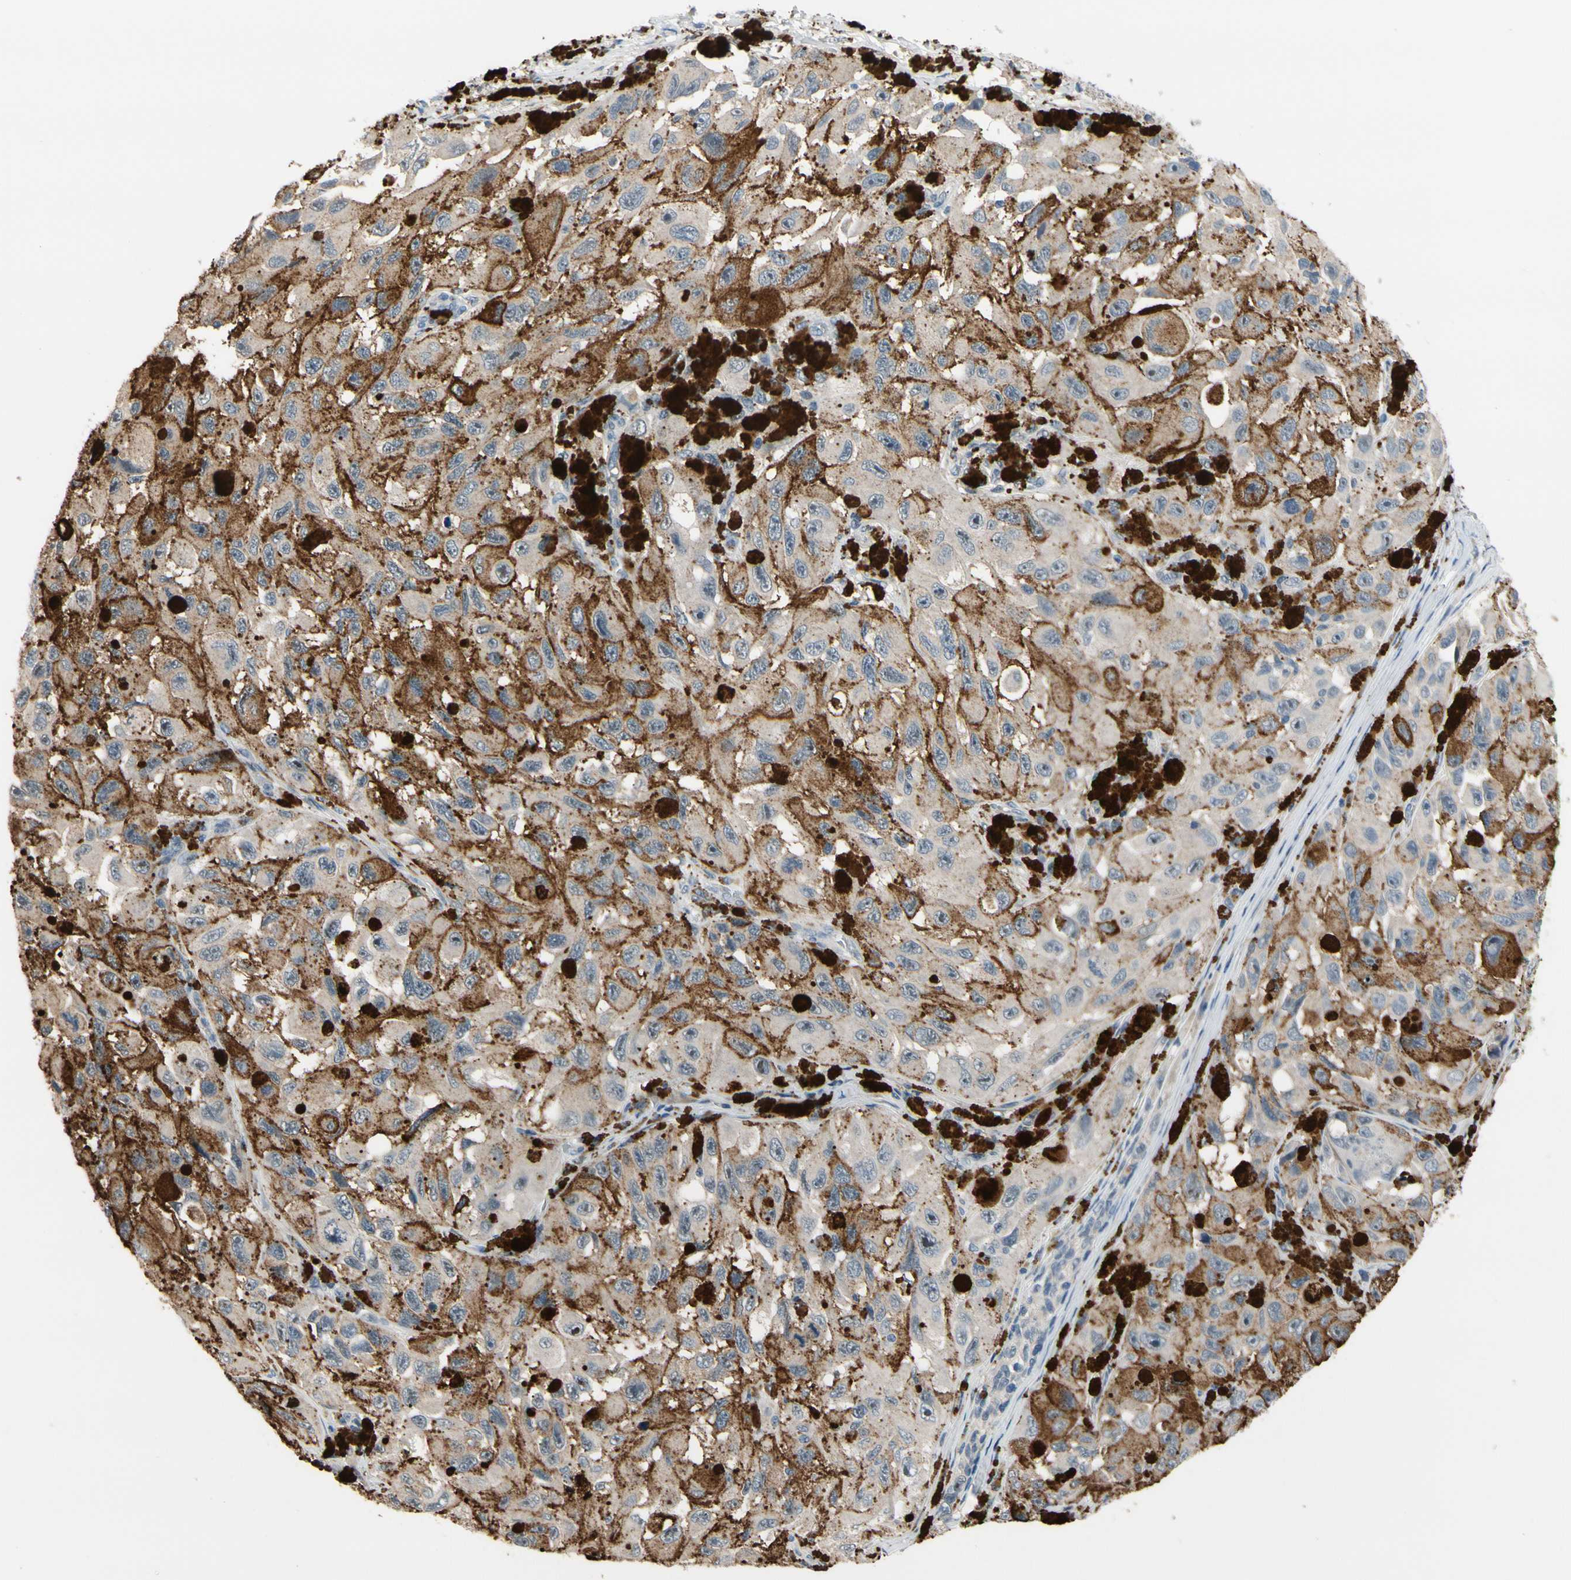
{"staining": {"intensity": "negative", "quantity": "none", "location": "none"}, "tissue": "melanoma", "cell_type": "Tumor cells", "image_type": "cancer", "snomed": [{"axis": "morphology", "description": "Malignant melanoma, NOS"}, {"axis": "topography", "description": "Skin"}], "caption": "Melanoma stained for a protein using immunohistochemistry (IHC) displays no positivity tumor cells.", "gene": "SLC27A6", "patient": {"sex": "female", "age": 73}}